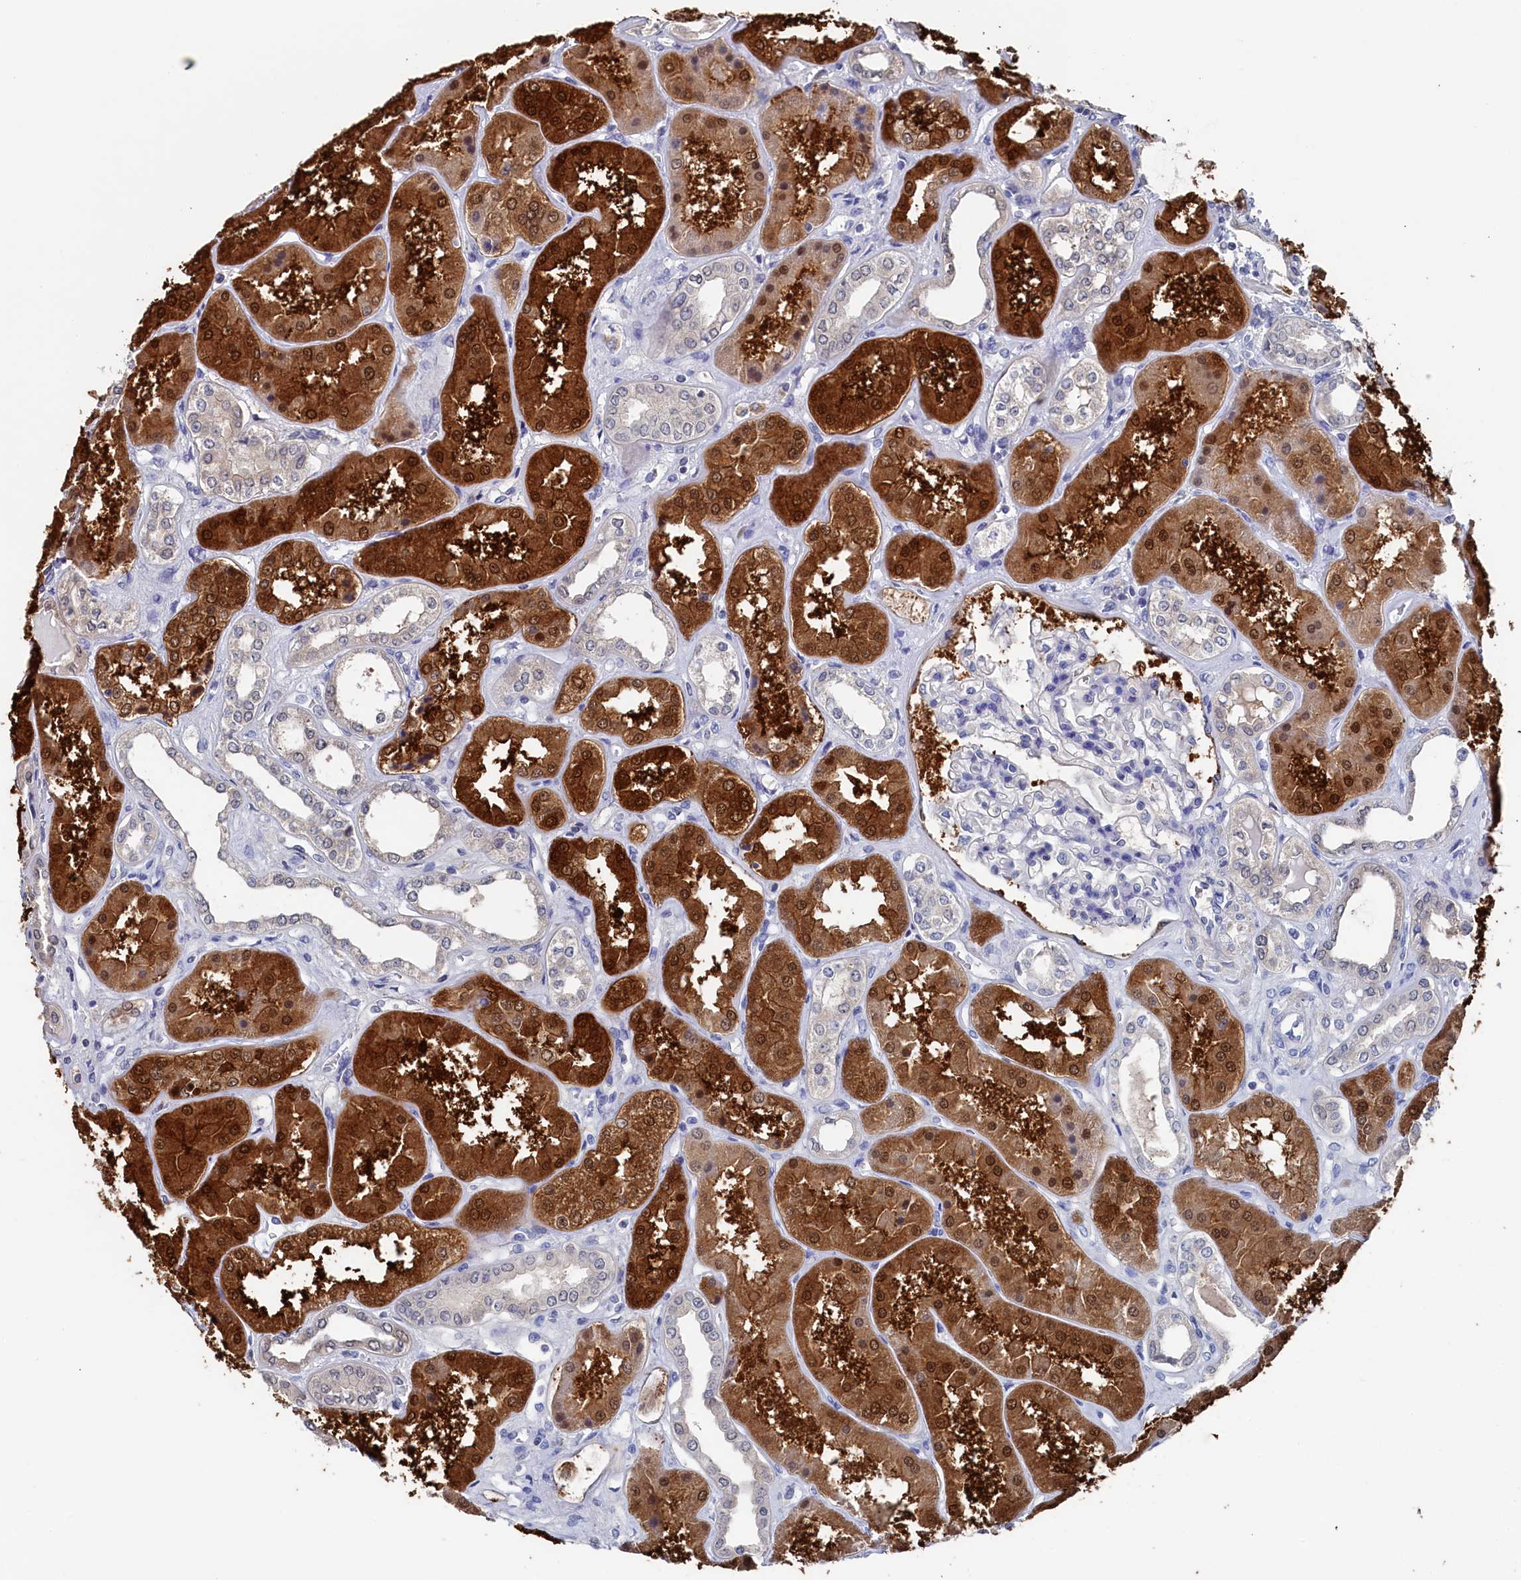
{"staining": {"intensity": "negative", "quantity": "none", "location": "none"}, "tissue": "kidney", "cell_type": "Cells in glomeruli", "image_type": "normal", "snomed": [{"axis": "morphology", "description": "Normal tissue, NOS"}, {"axis": "topography", "description": "Kidney"}], "caption": "This is an immunohistochemistry micrograph of unremarkable human kidney. There is no staining in cells in glomeruli.", "gene": "C11orf54", "patient": {"sex": "female", "age": 56}}